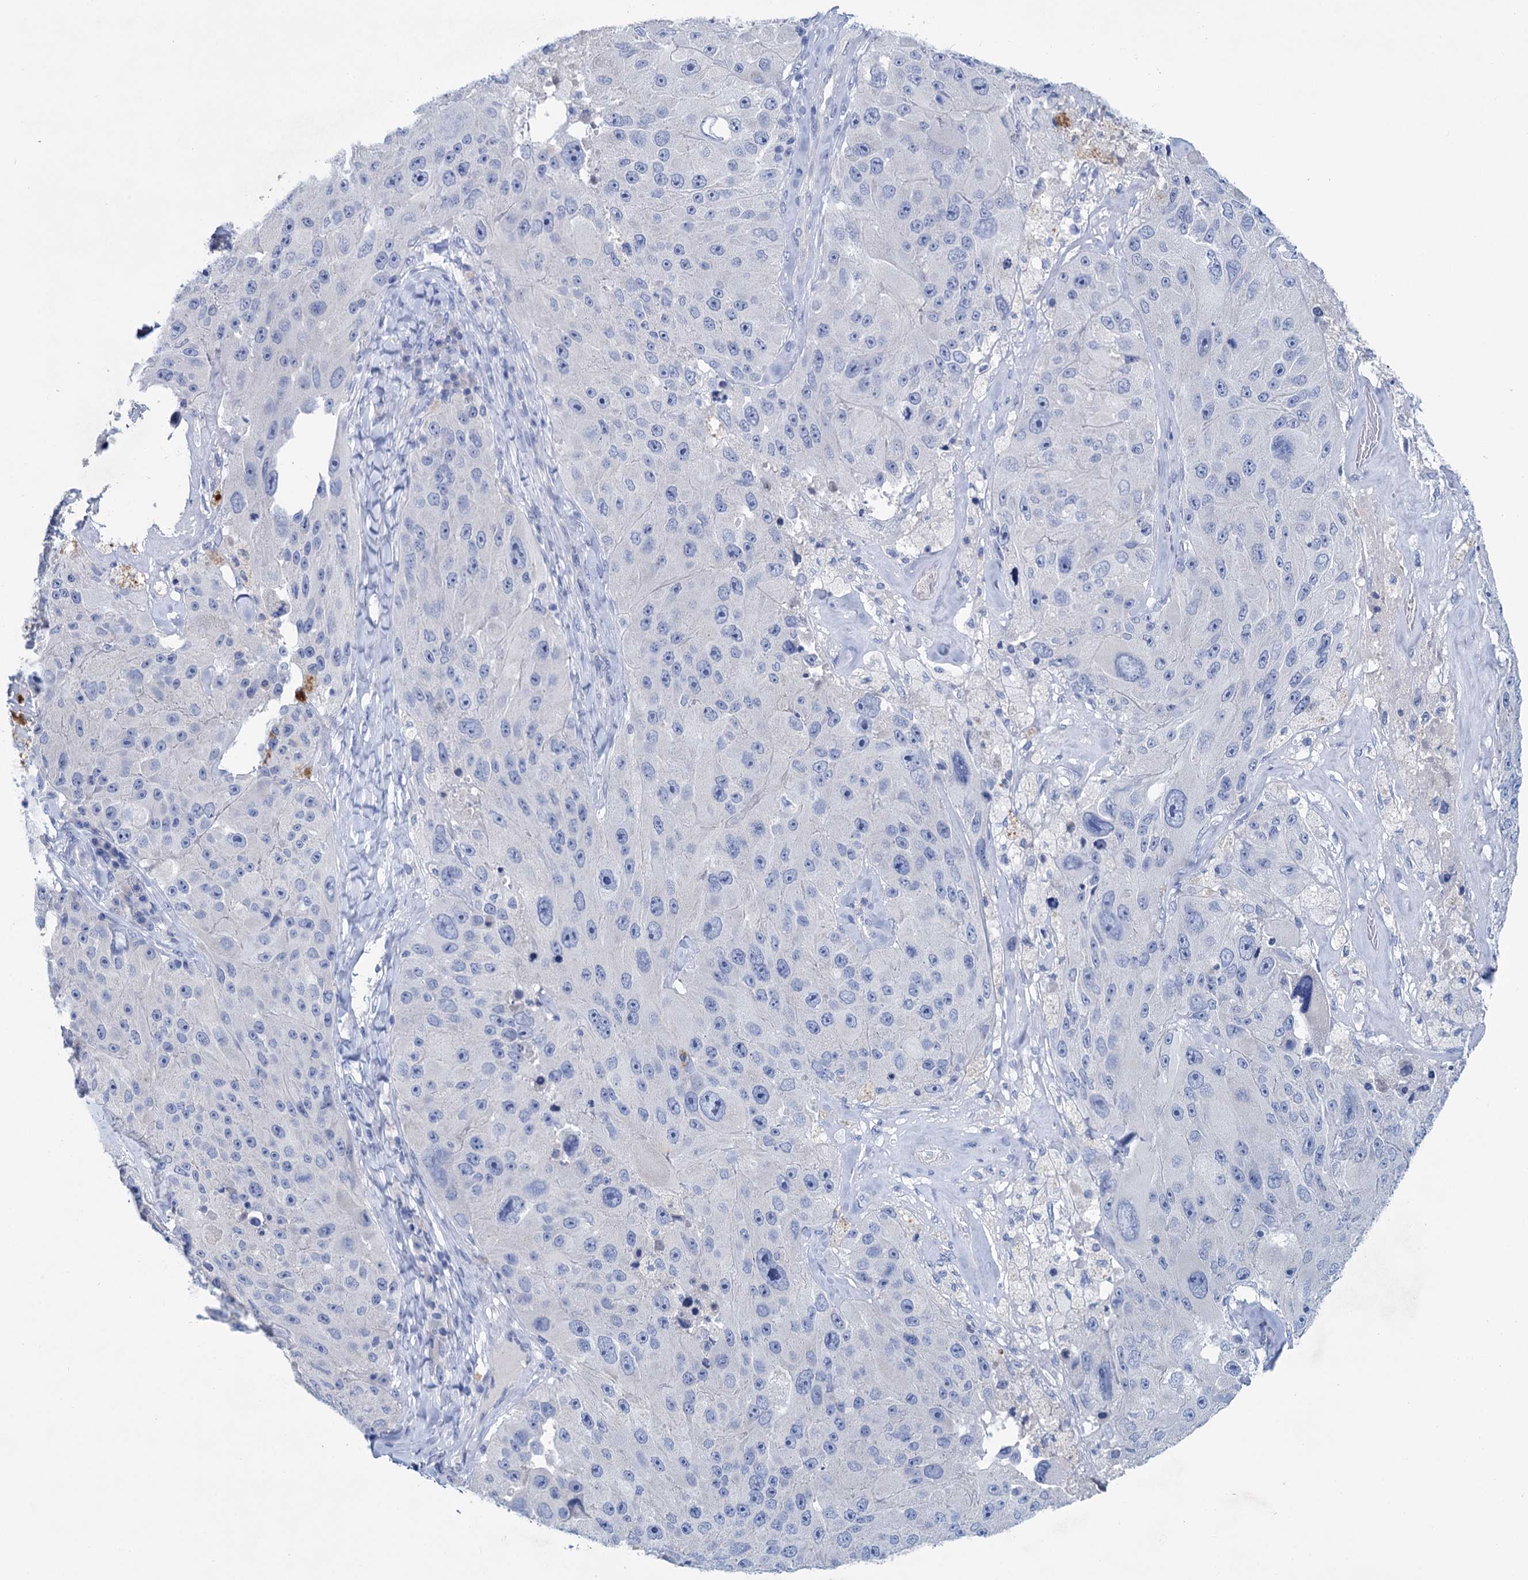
{"staining": {"intensity": "negative", "quantity": "none", "location": "none"}, "tissue": "melanoma", "cell_type": "Tumor cells", "image_type": "cancer", "snomed": [{"axis": "morphology", "description": "Malignant melanoma, Metastatic site"}, {"axis": "topography", "description": "Lymph node"}], "caption": "This is an immunohistochemistry (IHC) histopathology image of melanoma. There is no positivity in tumor cells.", "gene": "MYOZ3", "patient": {"sex": "male", "age": 62}}